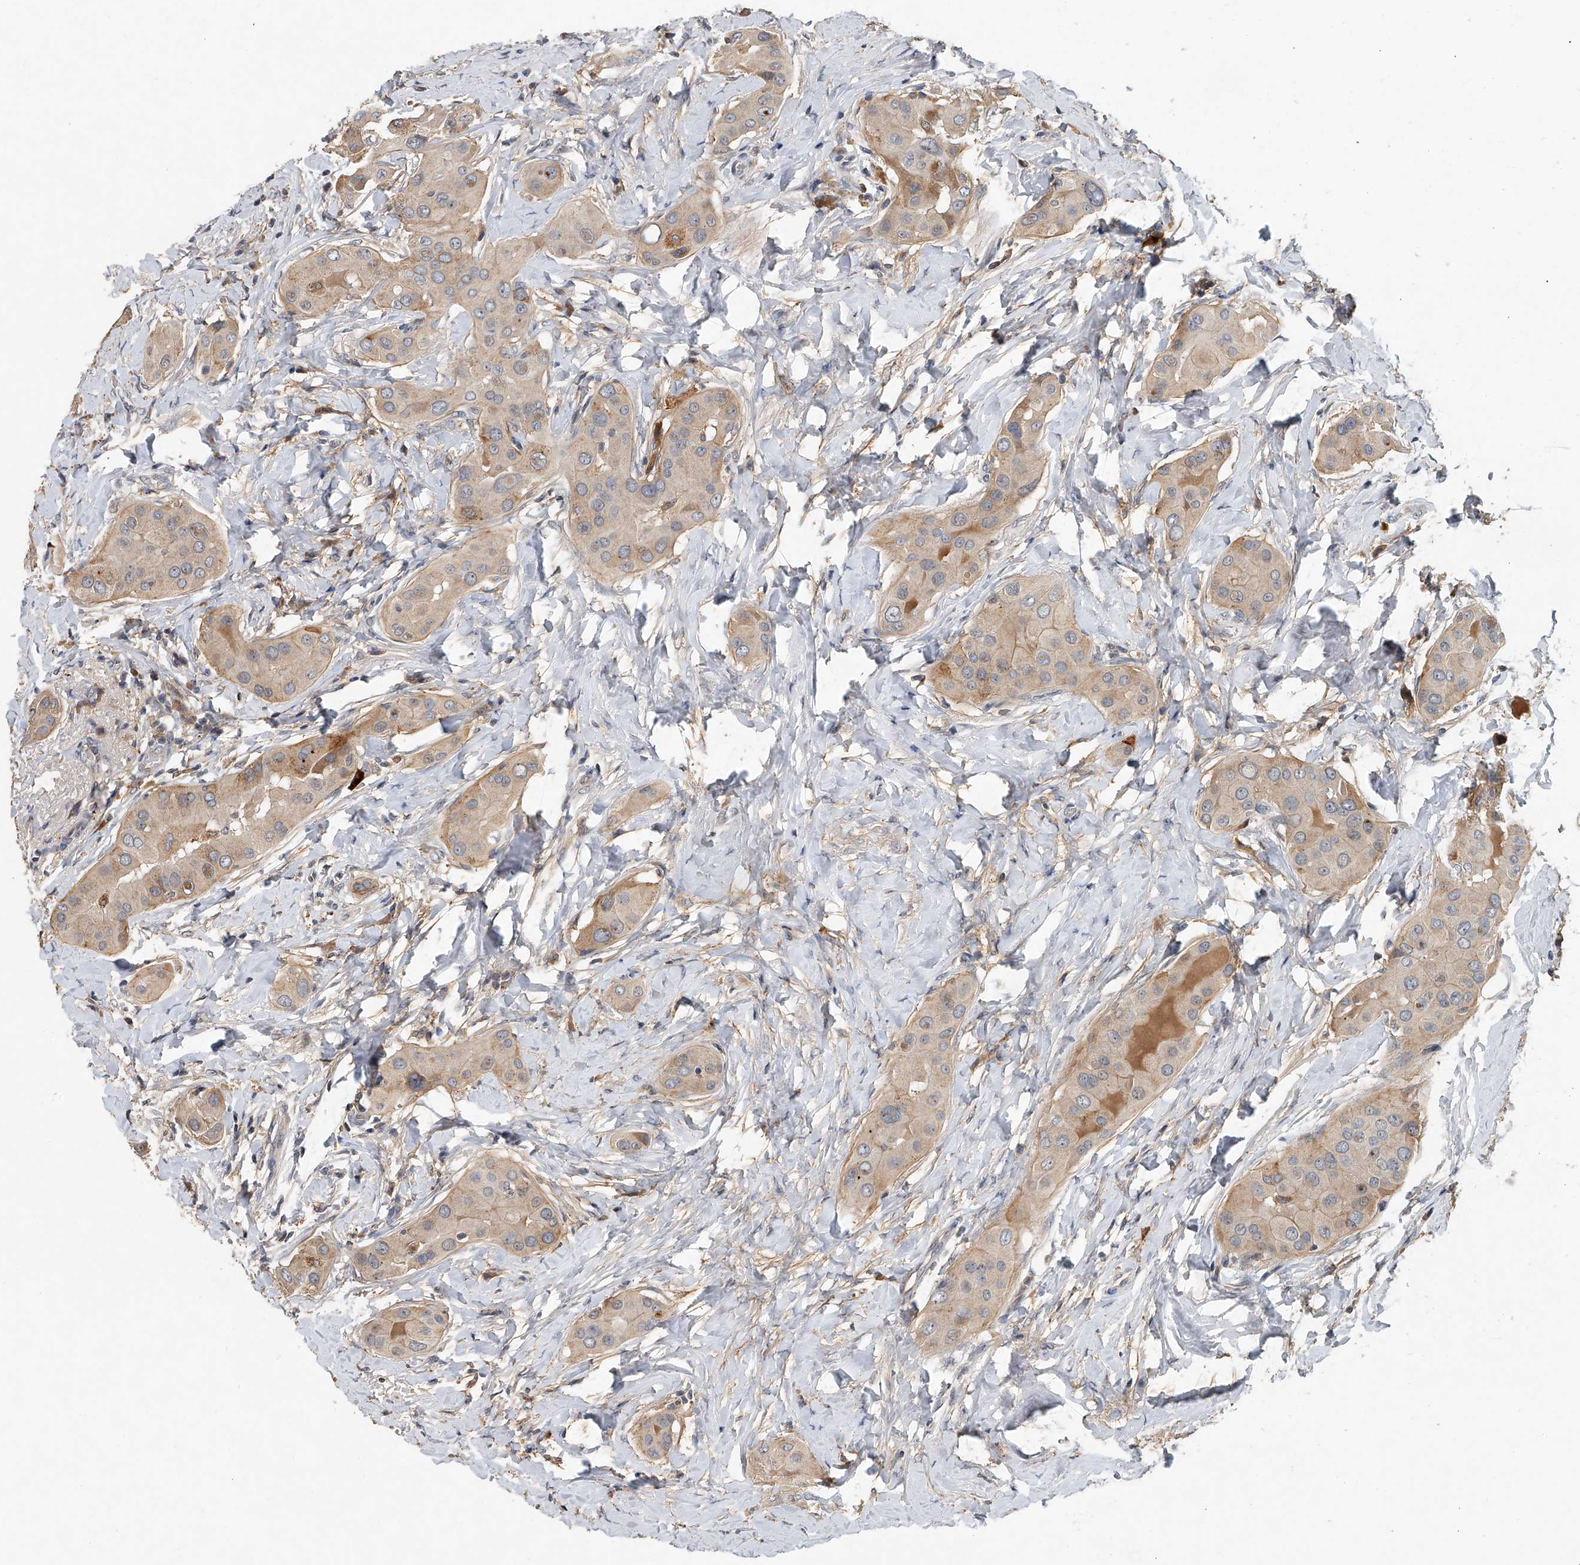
{"staining": {"intensity": "moderate", "quantity": "<25%", "location": "cytoplasmic/membranous"}, "tissue": "thyroid cancer", "cell_type": "Tumor cells", "image_type": "cancer", "snomed": [{"axis": "morphology", "description": "Papillary adenocarcinoma, NOS"}, {"axis": "topography", "description": "Thyroid gland"}], "caption": "High-magnification brightfield microscopy of papillary adenocarcinoma (thyroid) stained with DAB (brown) and counterstained with hematoxylin (blue). tumor cells exhibit moderate cytoplasmic/membranous expression is present in approximately<25% of cells.", "gene": "JAG2", "patient": {"sex": "male", "age": 33}}